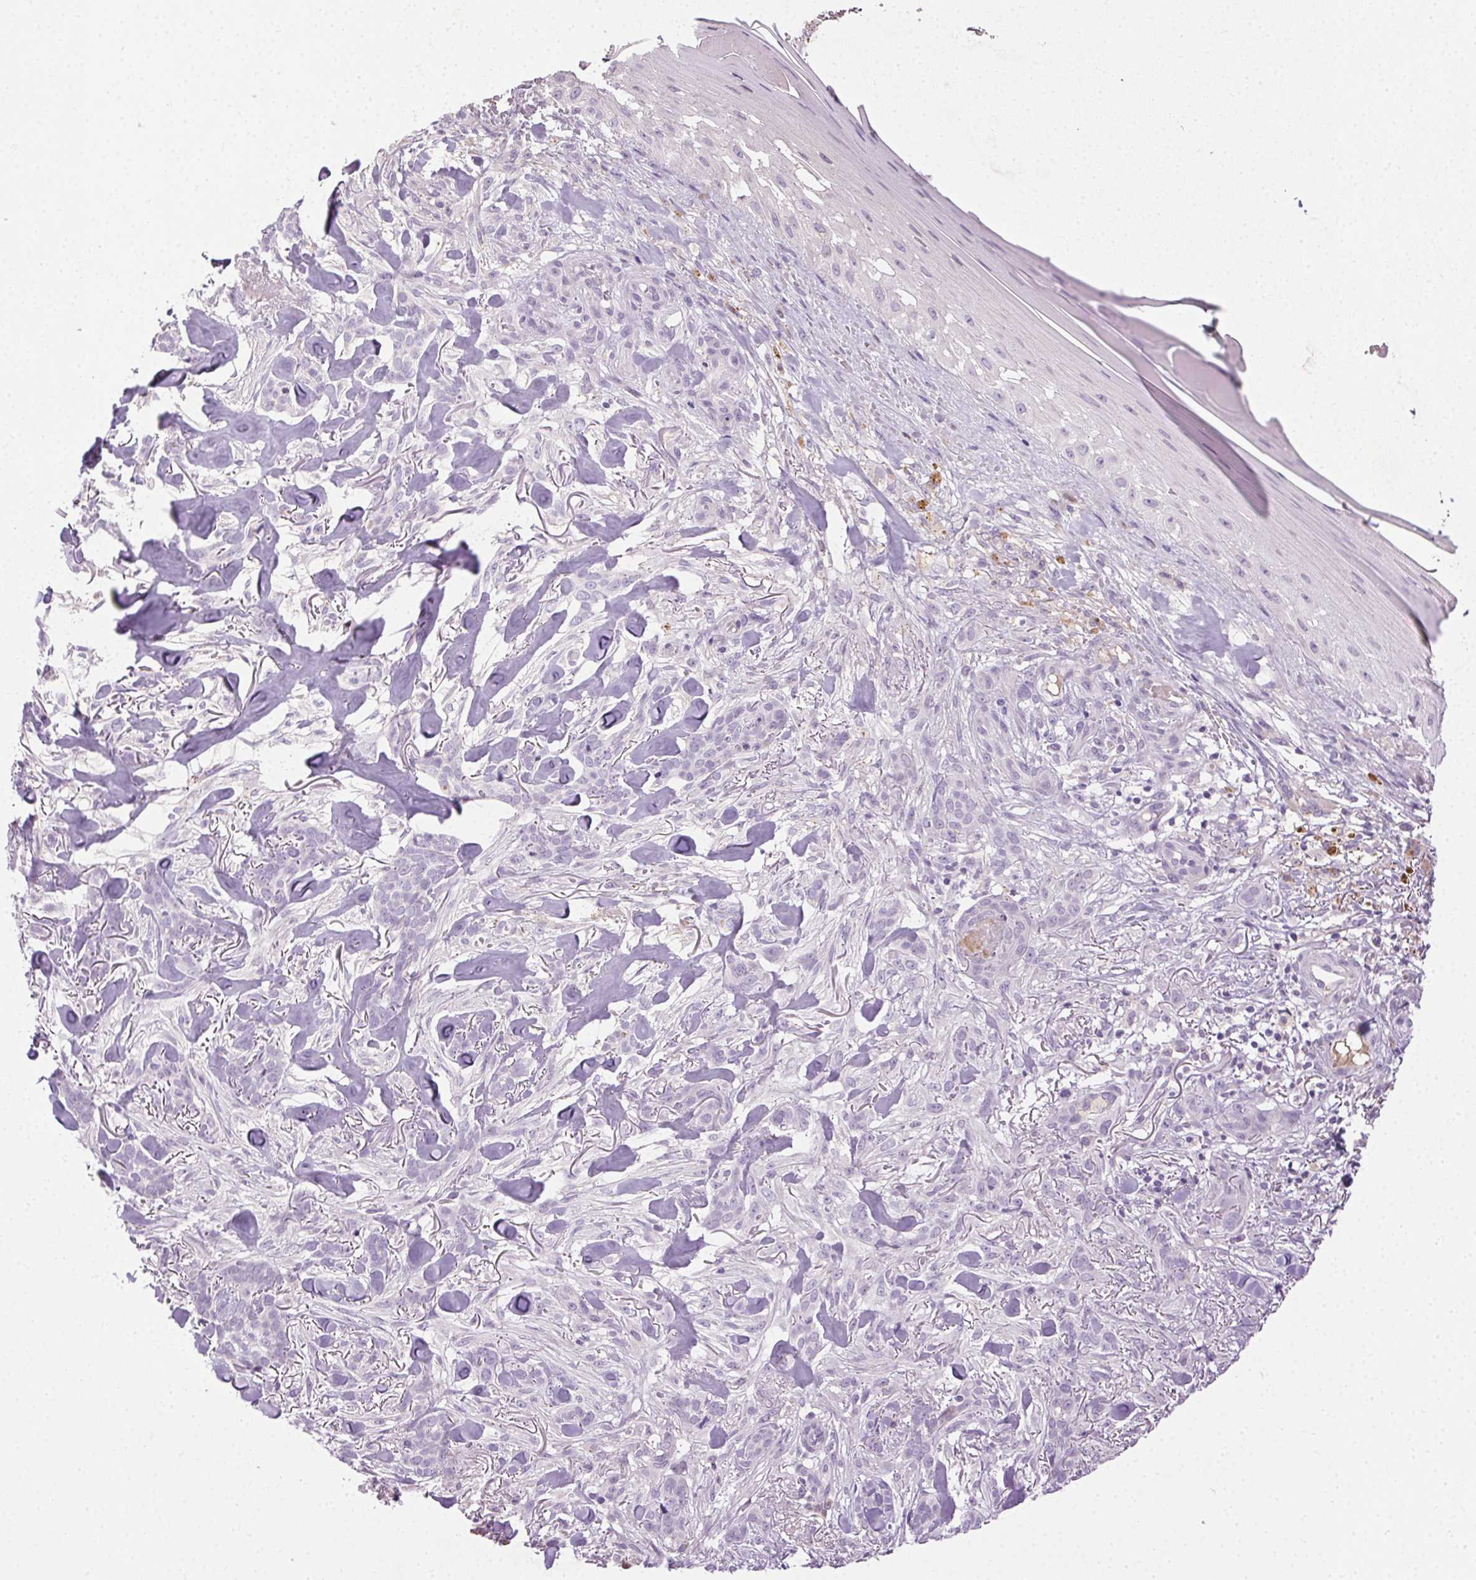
{"staining": {"intensity": "negative", "quantity": "none", "location": "none"}, "tissue": "skin cancer", "cell_type": "Tumor cells", "image_type": "cancer", "snomed": [{"axis": "morphology", "description": "Basal cell carcinoma"}, {"axis": "topography", "description": "Skin"}], "caption": "Human basal cell carcinoma (skin) stained for a protein using immunohistochemistry shows no expression in tumor cells.", "gene": "BPIFB2", "patient": {"sex": "female", "age": 61}}